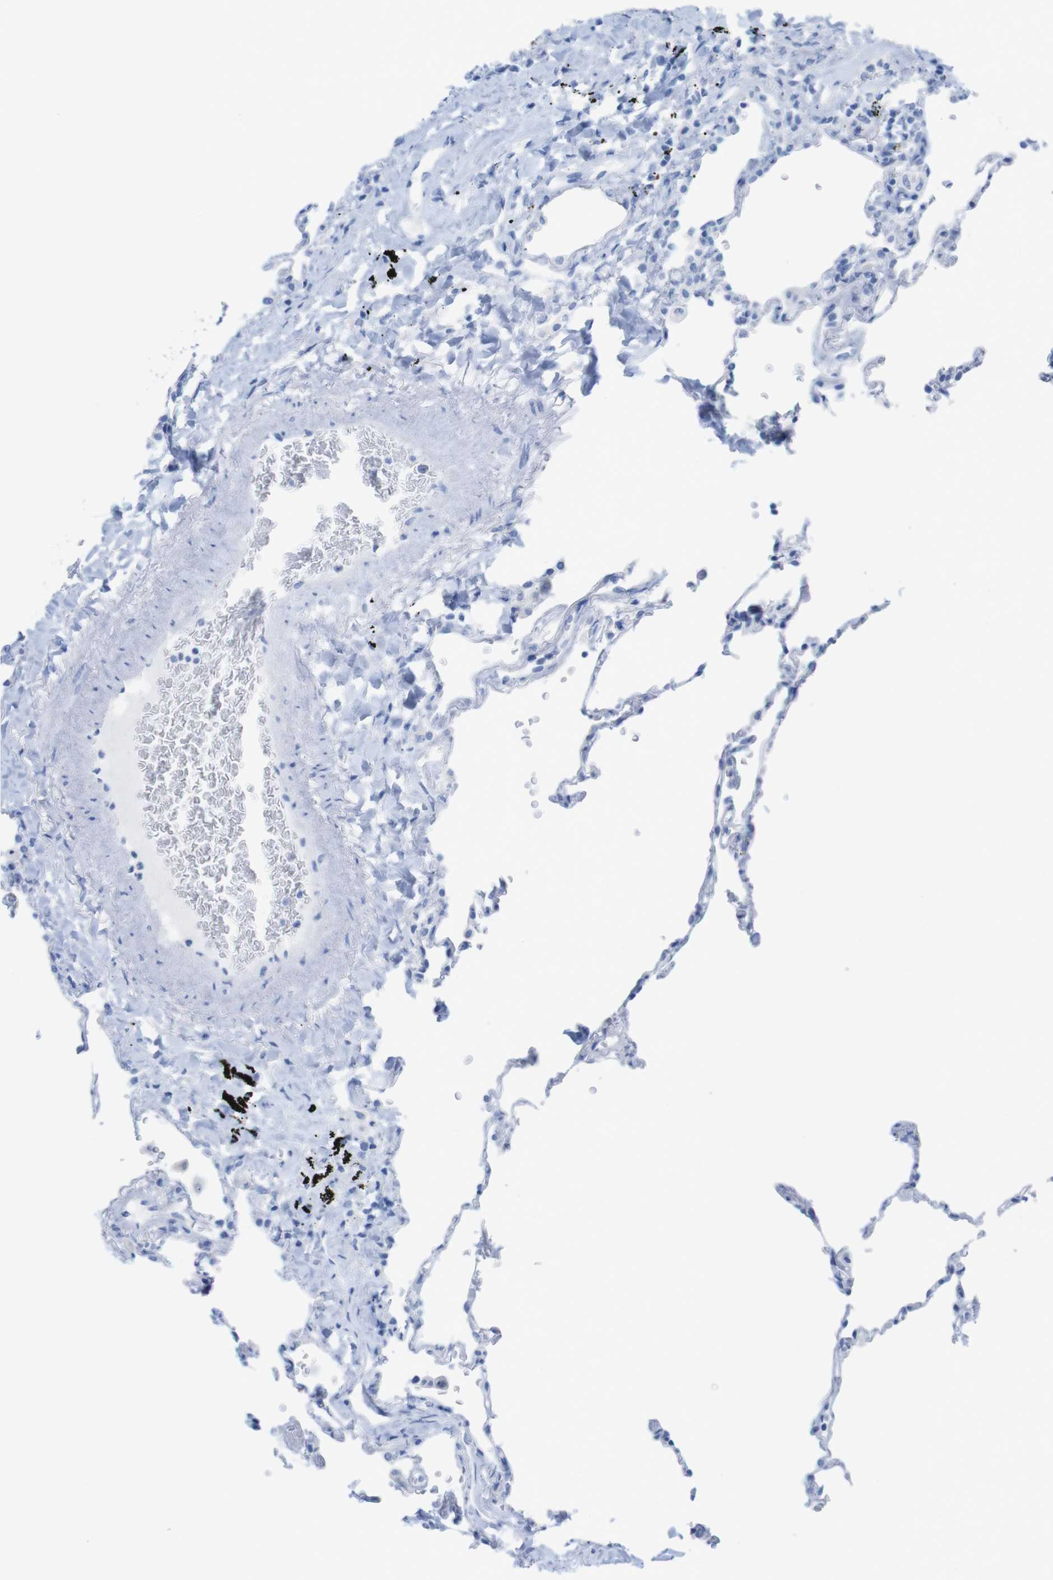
{"staining": {"intensity": "negative", "quantity": "none", "location": "none"}, "tissue": "lung", "cell_type": "Alveolar cells", "image_type": "normal", "snomed": [{"axis": "morphology", "description": "Normal tissue, NOS"}, {"axis": "topography", "description": "Lung"}], "caption": "Immunohistochemistry photomicrograph of unremarkable lung: human lung stained with DAB (3,3'-diaminobenzidine) reveals no significant protein staining in alveolar cells.", "gene": "MYH7", "patient": {"sex": "male", "age": 59}}